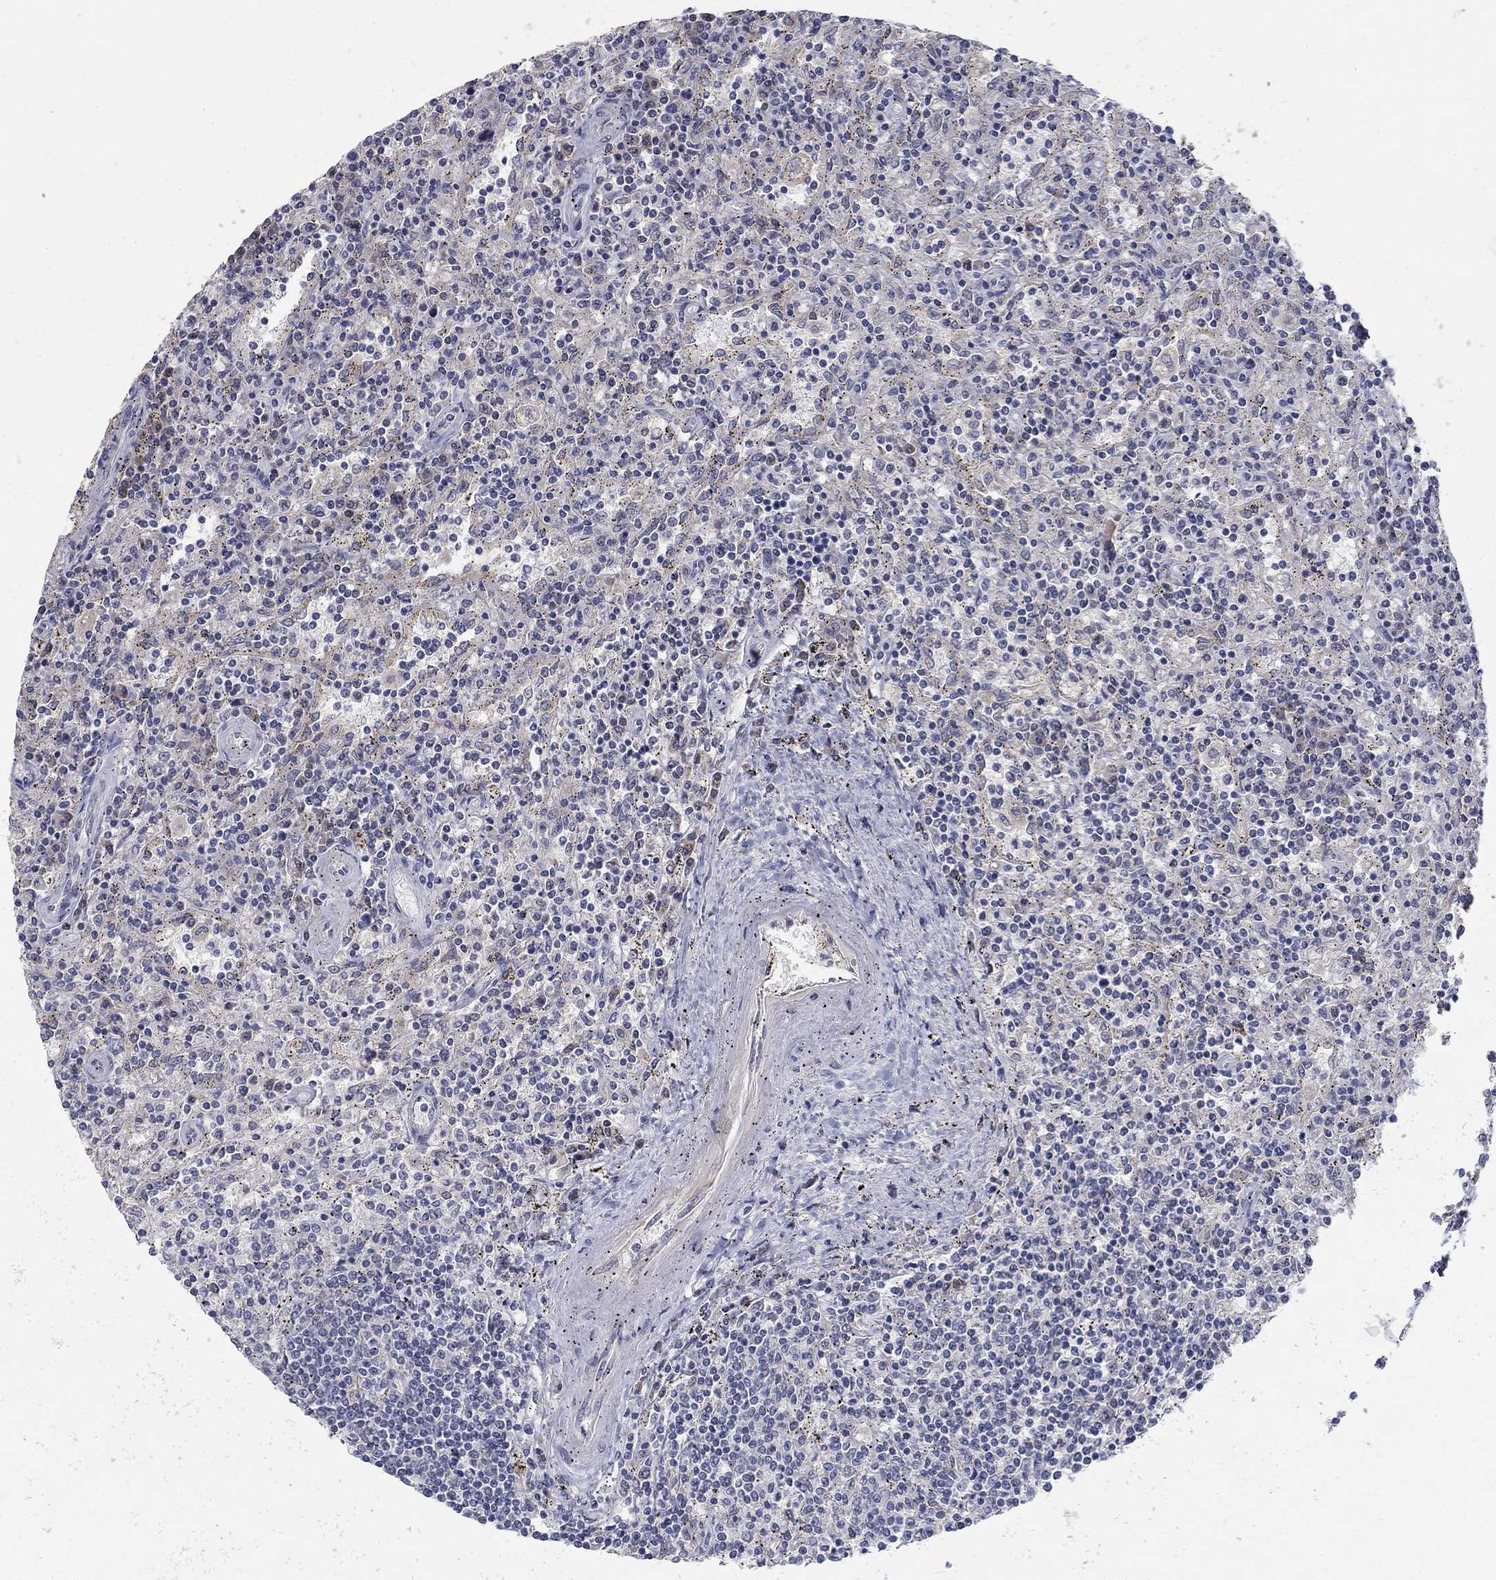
{"staining": {"intensity": "negative", "quantity": "none", "location": "none"}, "tissue": "lymphoma", "cell_type": "Tumor cells", "image_type": "cancer", "snomed": [{"axis": "morphology", "description": "Malignant lymphoma, non-Hodgkin's type, Low grade"}, {"axis": "topography", "description": "Spleen"}], "caption": "Tumor cells show no significant protein staining in low-grade malignant lymphoma, non-Hodgkin's type.", "gene": "PANK3", "patient": {"sex": "male", "age": 62}}